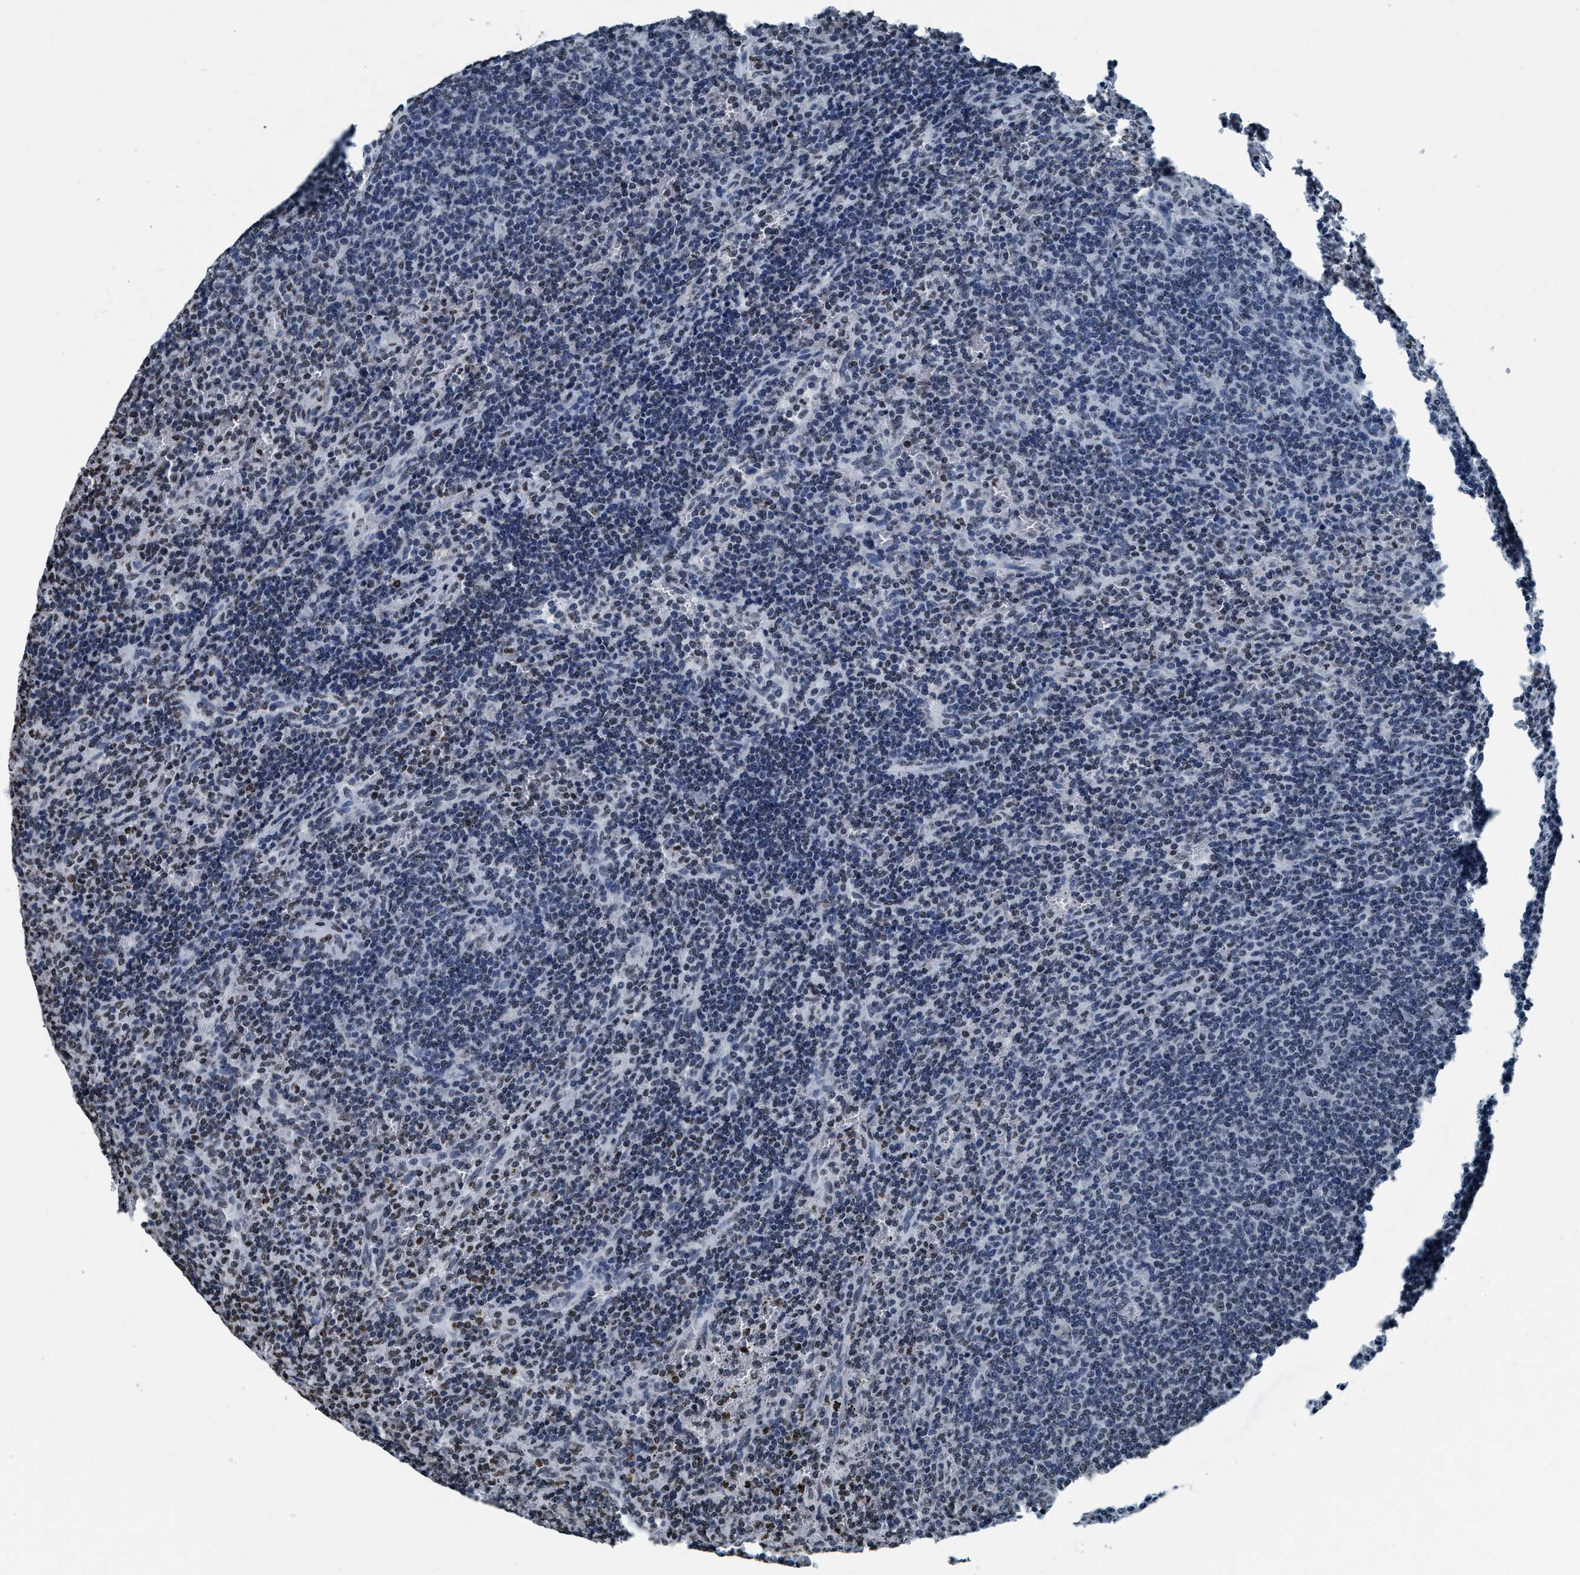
{"staining": {"intensity": "negative", "quantity": "none", "location": "none"}, "tissue": "lymphoma", "cell_type": "Tumor cells", "image_type": "cancer", "snomed": [{"axis": "morphology", "description": "Malignant lymphoma, non-Hodgkin's type, Low grade"}, {"axis": "topography", "description": "Spleen"}], "caption": "Immunohistochemistry (IHC) of lymphoma reveals no expression in tumor cells.", "gene": "CCNE2", "patient": {"sex": "female", "age": 50}}